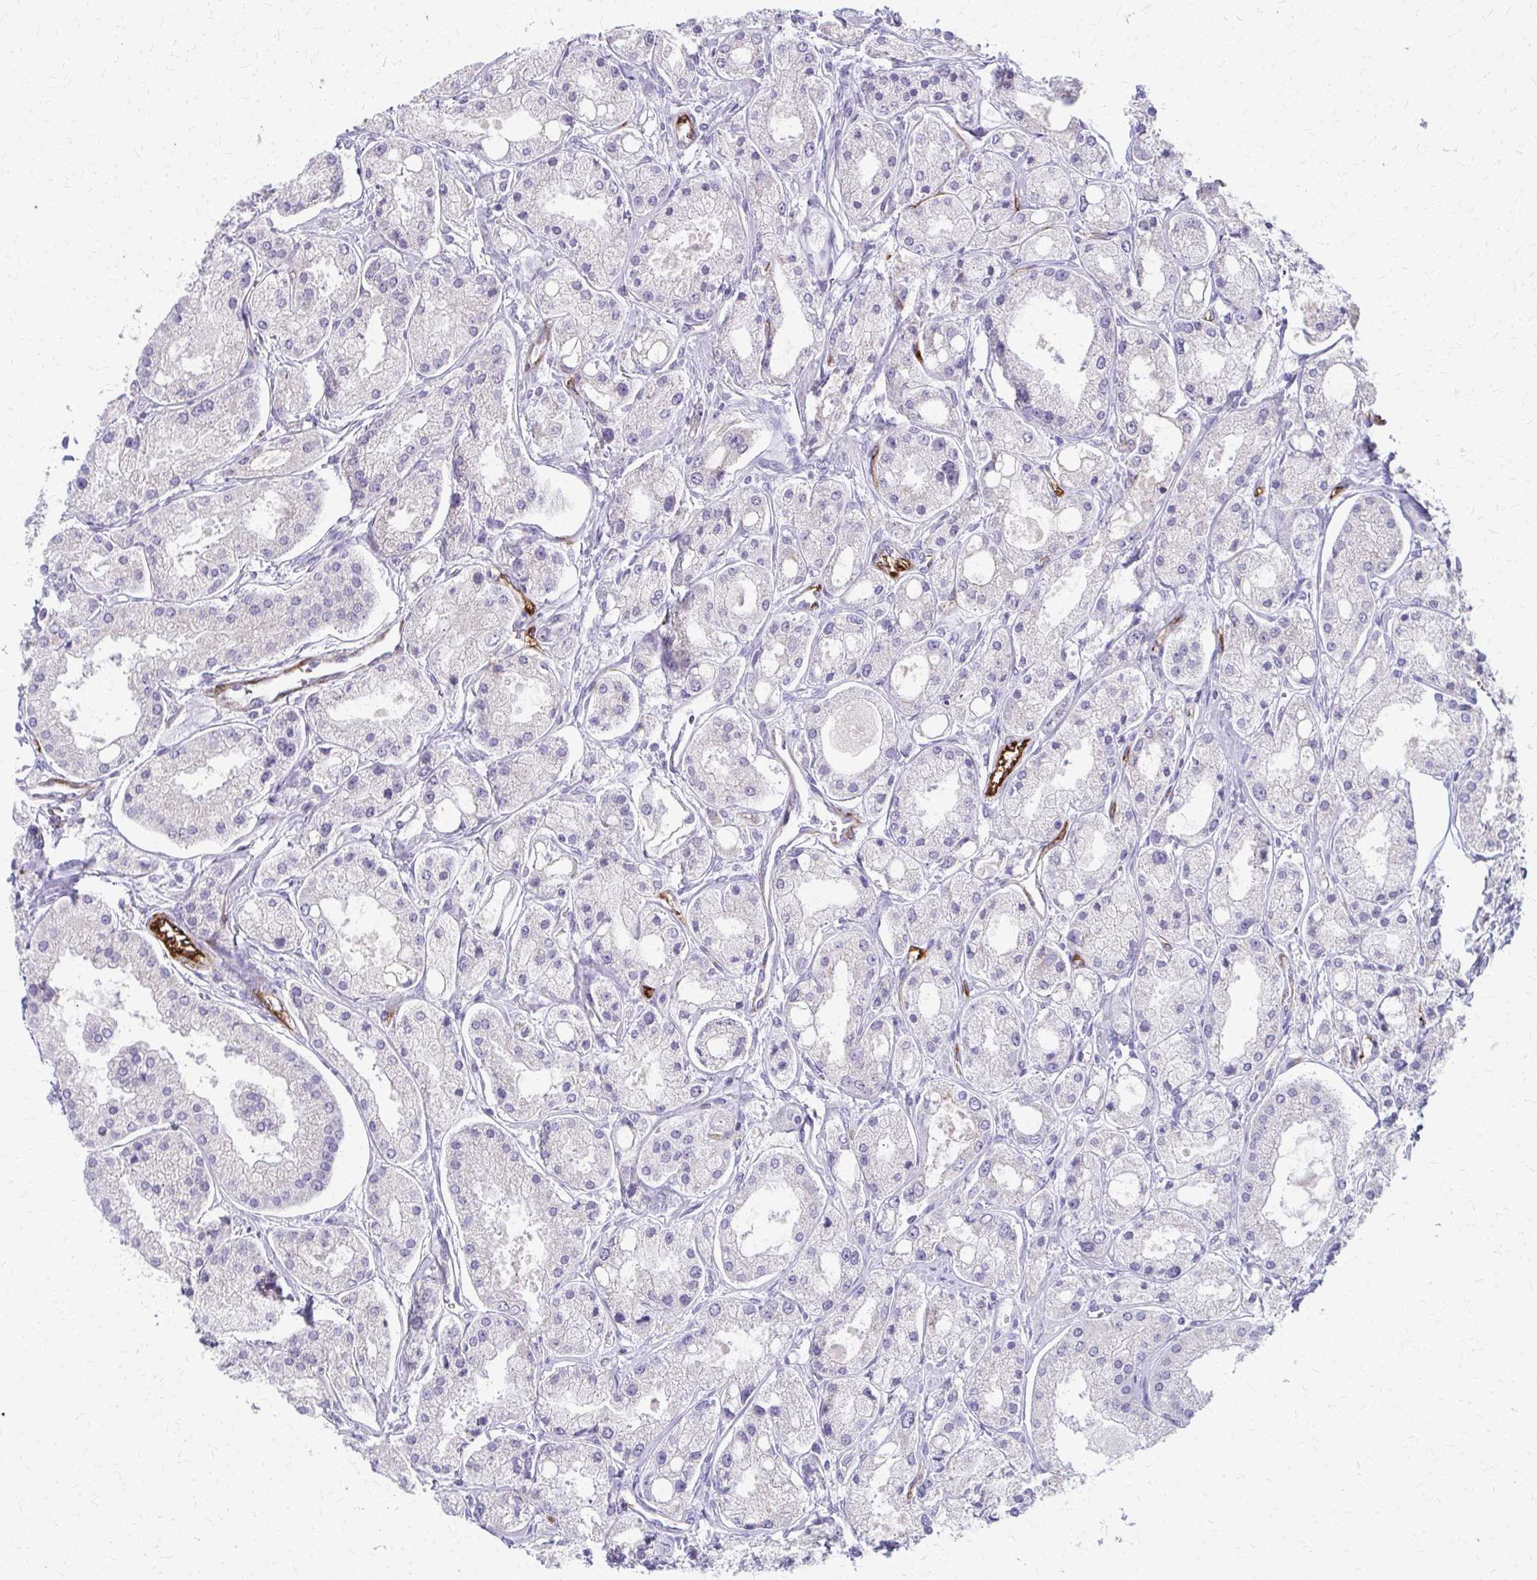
{"staining": {"intensity": "negative", "quantity": "none", "location": "none"}, "tissue": "prostate cancer", "cell_type": "Tumor cells", "image_type": "cancer", "snomed": [{"axis": "morphology", "description": "Adenocarcinoma, High grade"}, {"axis": "topography", "description": "Prostate"}], "caption": "Prostate cancer was stained to show a protein in brown. There is no significant positivity in tumor cells. Nuclei are stained in blue.", "gene": "ADIPOQ", "patient": {"sex": "male", "age": 66}}